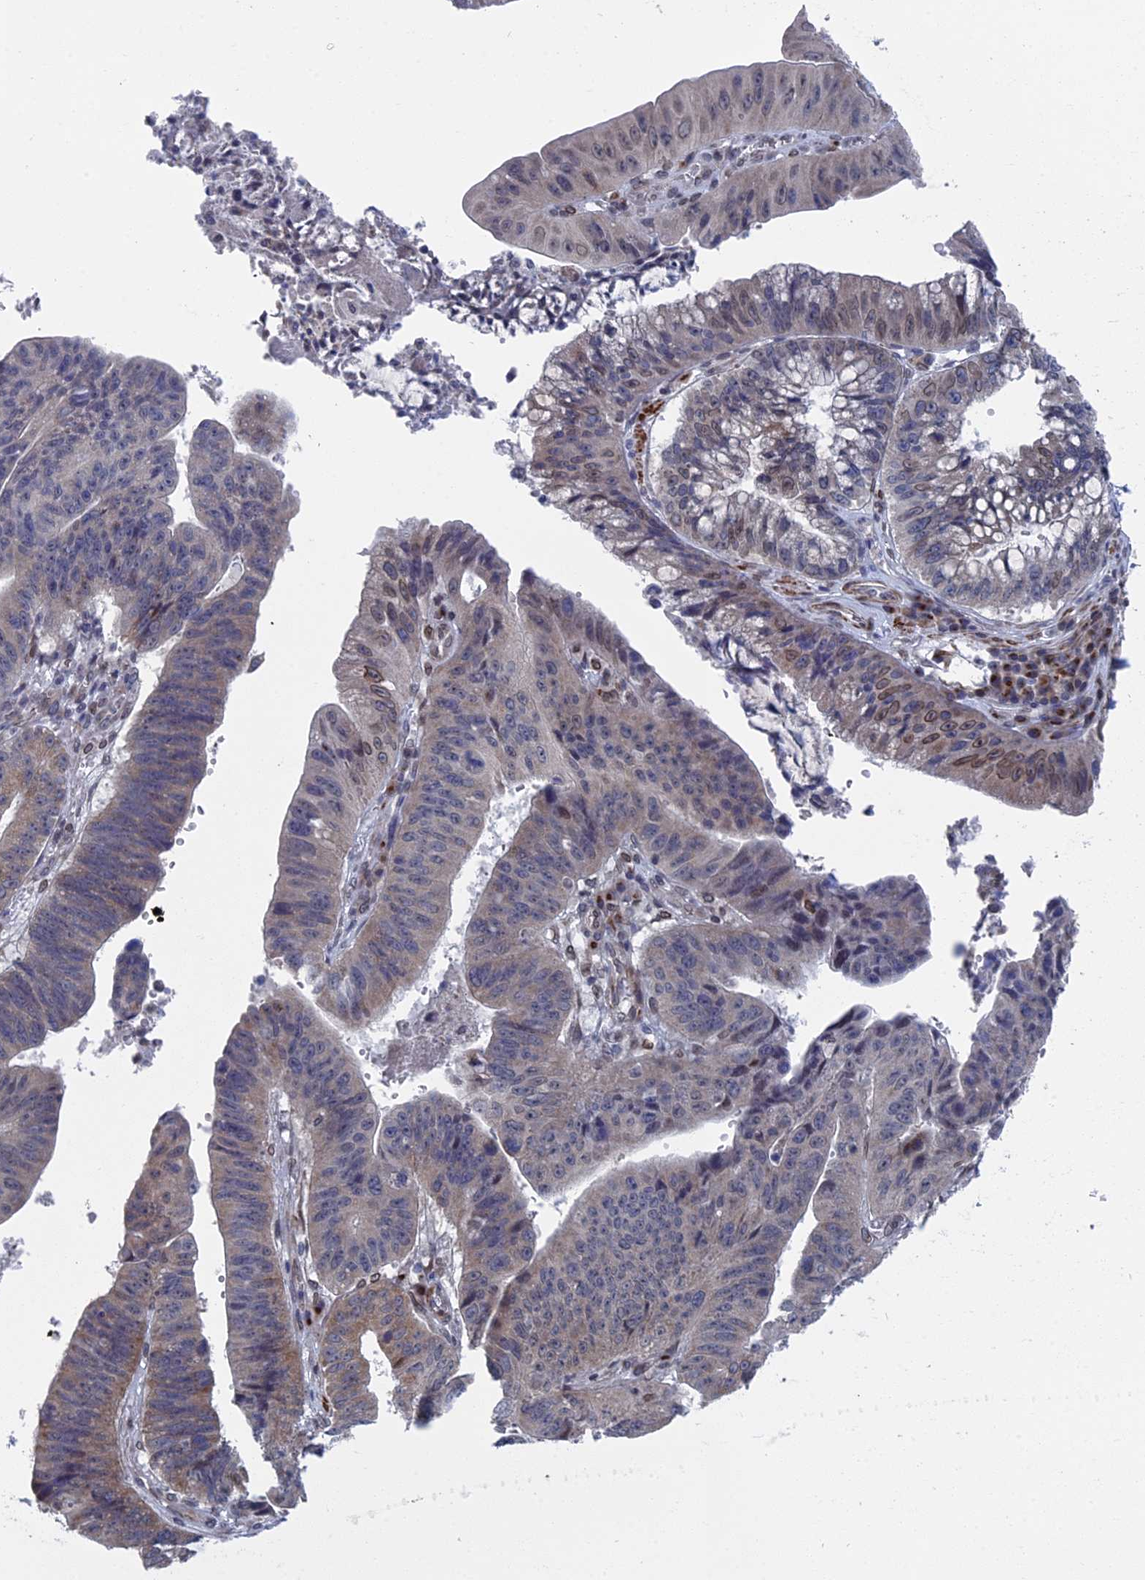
{"staining": {"intensity": "weak", "quantity": "<25%", "location": "cytoplasmic/membranous,nuclear"}, "tissue": "stomach cancer", "cell_type": "Tumor cells", "image_type": "cancer", "snomed": [{"axis": "morphology", "description": "Adenocarcinoma, NOS"}, {"axis": "topography", "description": "Stomach"}], "caption": "Protein analysis of stomach cancer (adenocarcinoma) reveals no significant staining in tumor cells. (Brightfield microscopy of DAB (3,3'-diaminobenzidine) immunohistochemistry (IHC) at high magnification).", "gene": "MTRF1", "patient": {"sex": "male", "age": 59}}